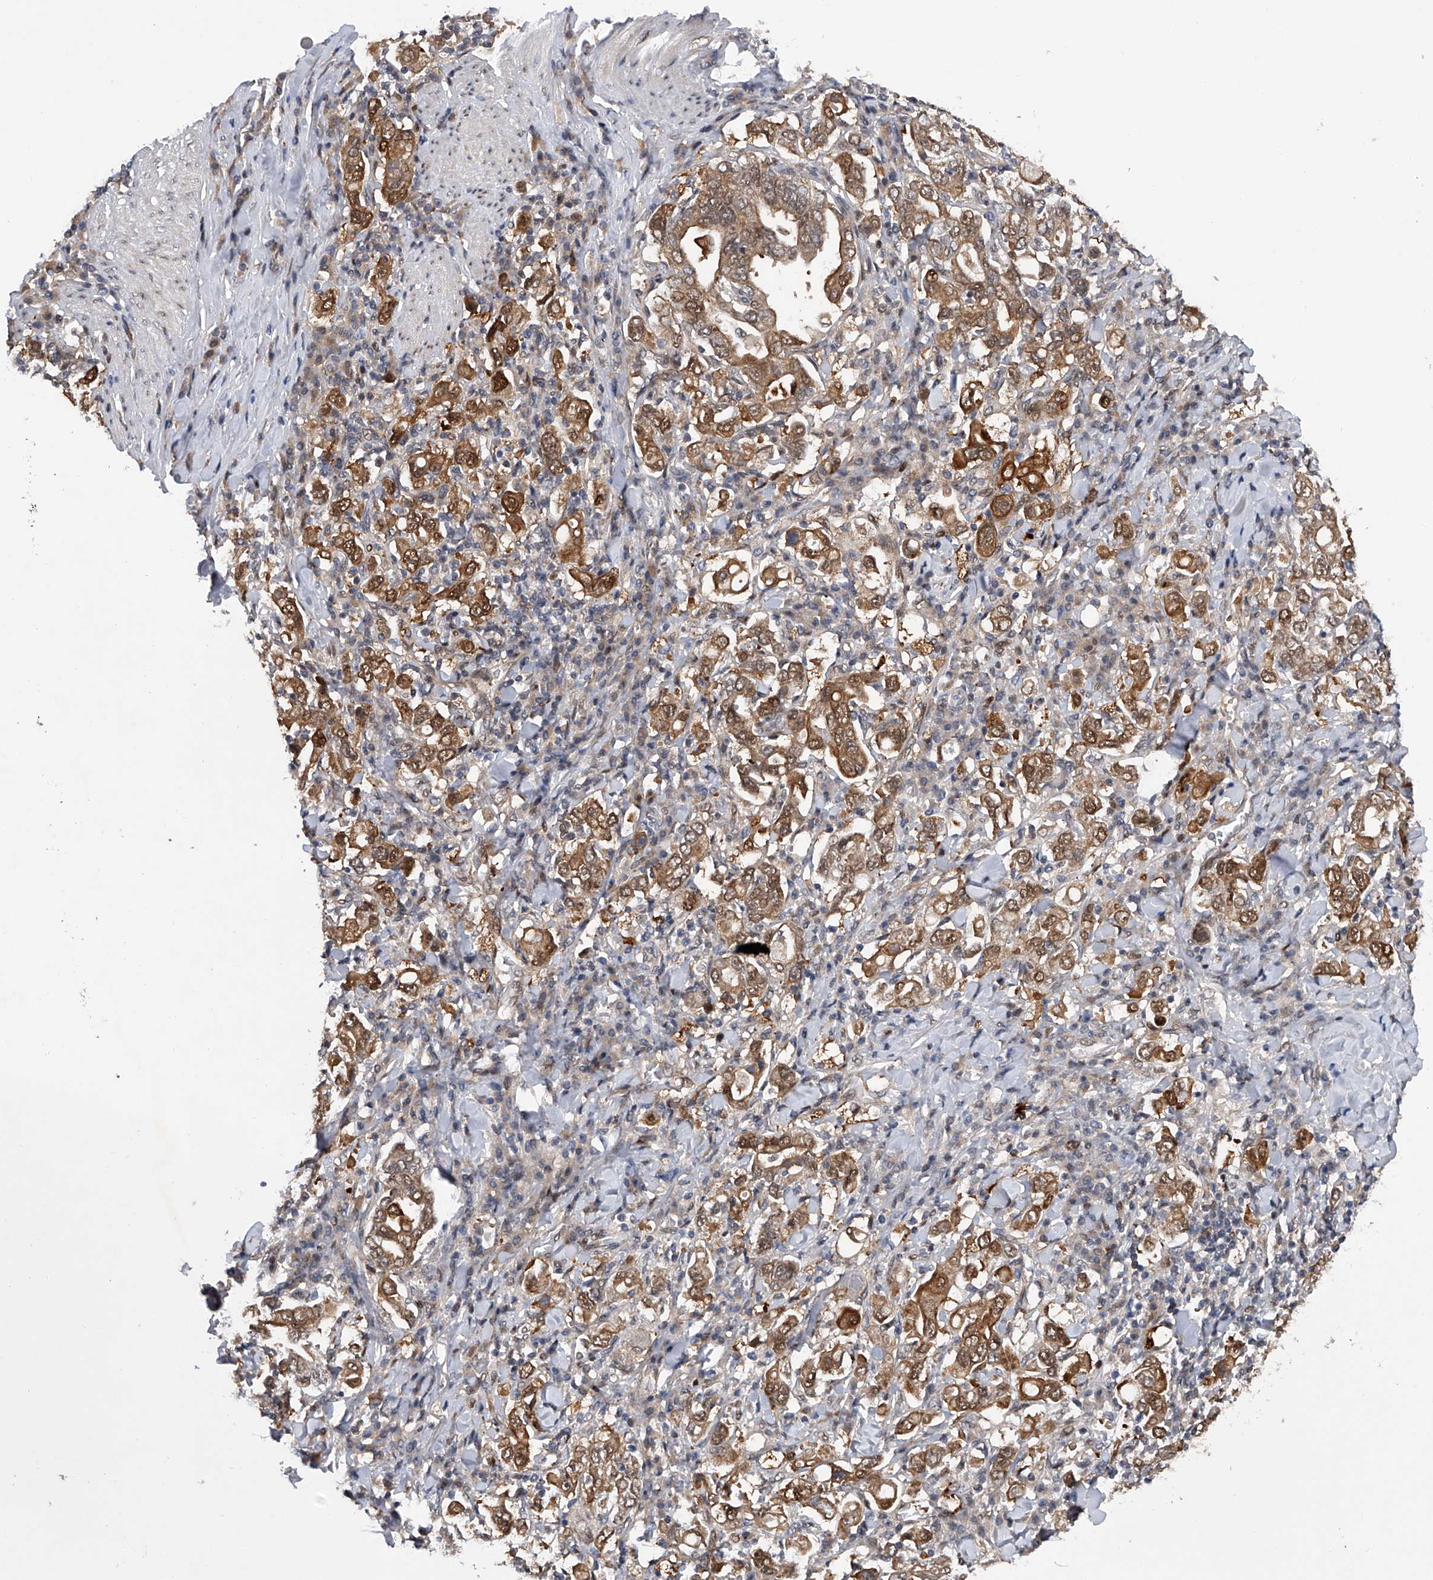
{"staining": {"intensity": "moderate", "quantity": ">75%", "location": "cytoplasmic/membranous,nuclear"}, "tissue": "stomach cancer", "cell_type": "Tumor cells", "image_type": "cancer", "snomed": [{"axis": "morphology", "description": "Adenocarcinoma, NOS"}, {"axis": "topography", "description": "Stomach, upper"}], "caption": "DAB (3,3'-diaminobenzidine) immunohistochemical staining of human stomach cancer (adenocarcinoma) displays moderate cytoplasmic/membranous and nuclear protein staining in about >75% of tumor cells.", "gene": "RWDD2A", "patient": {"sex": "male", "age": 62}}